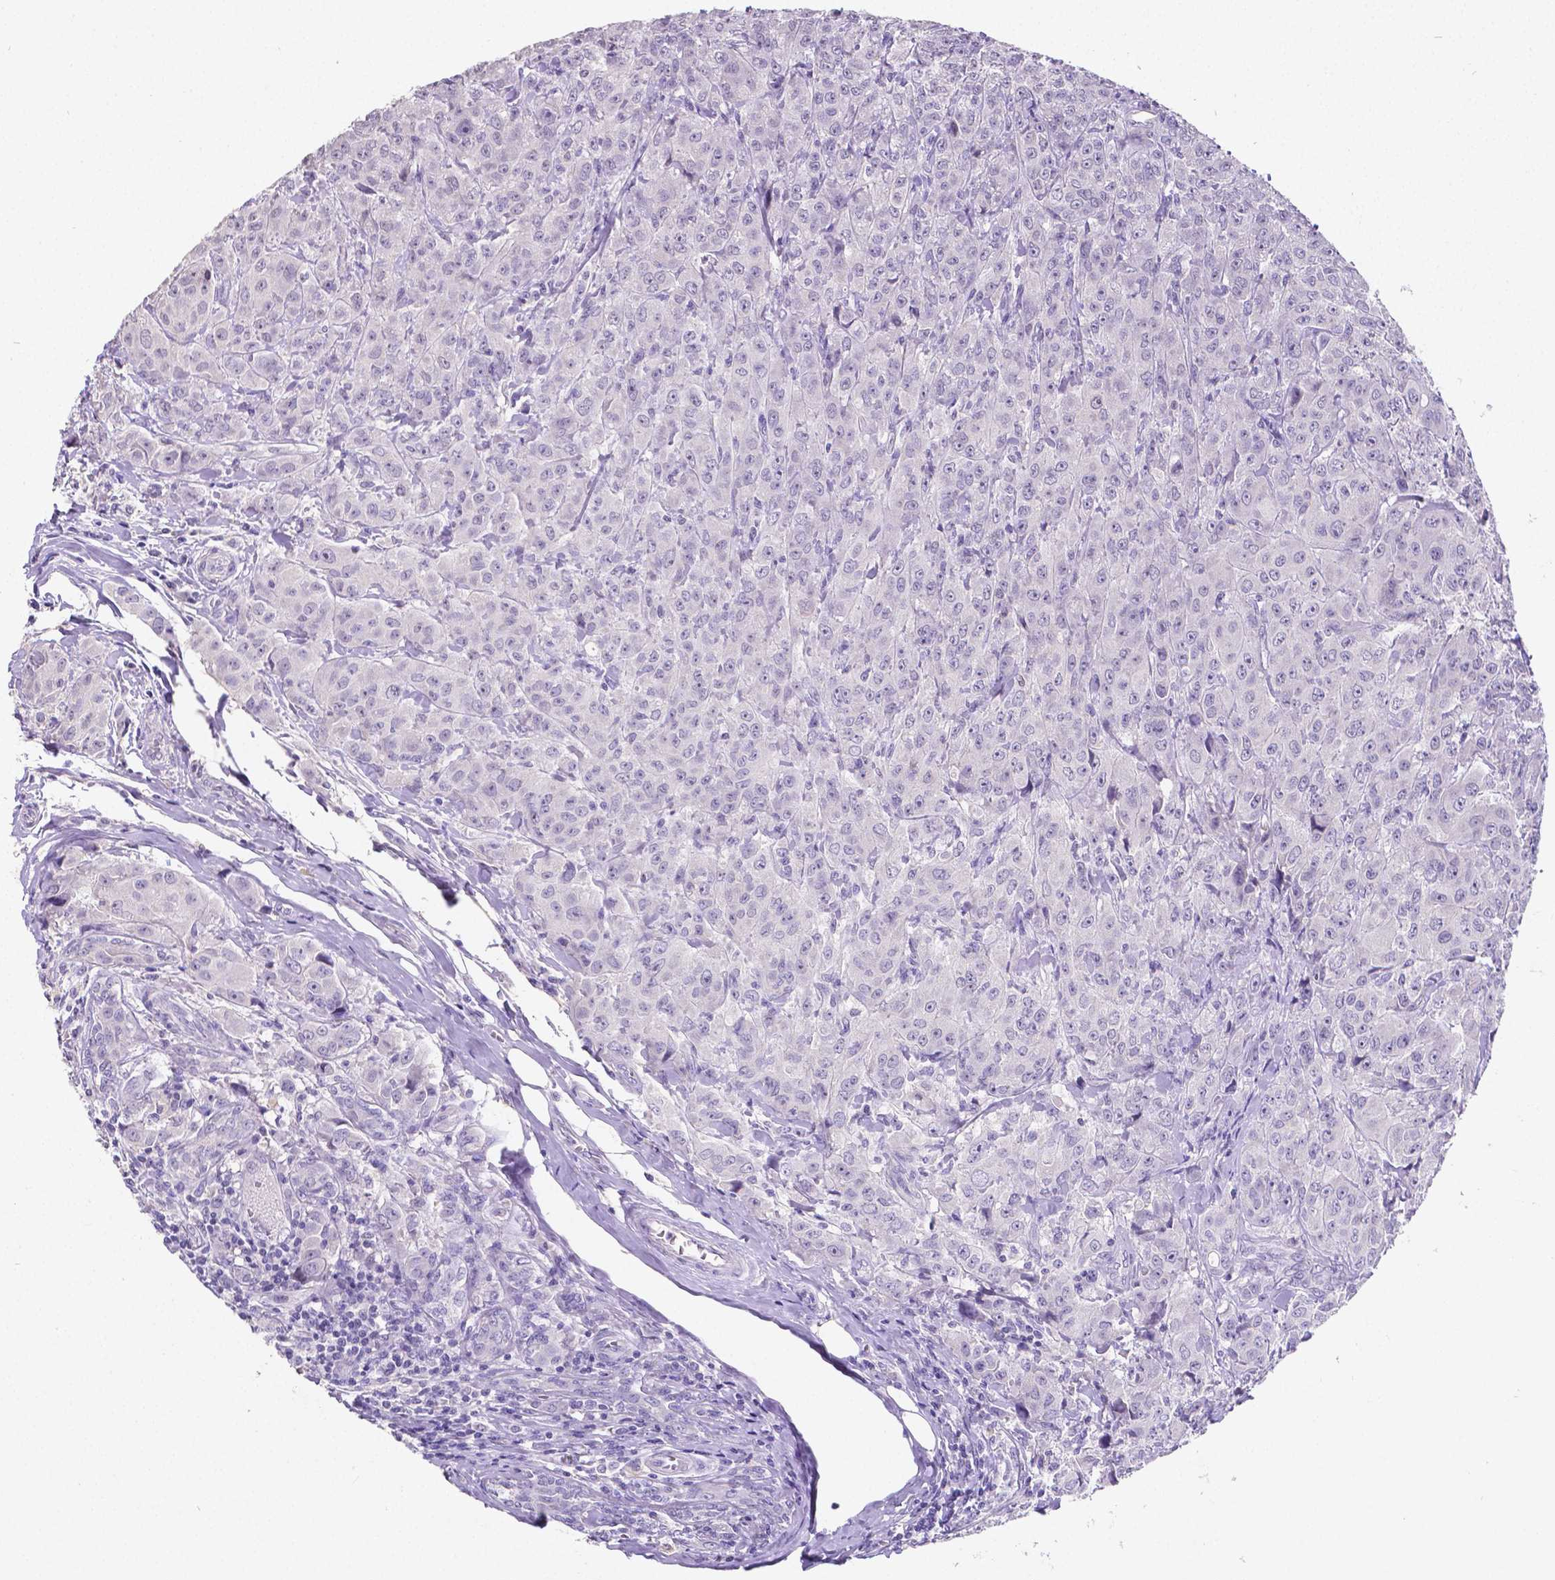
{"staining": {"intensity": "negative", "quantity": "none", "location": "none"}, "tissue": "breast cancer", "cell_type": "Tumor cells", "image_type": "cancer", "snomed": [{"axis": "morphology", "description": "Duct carcinoma"}, {"axis": "topography", "description": "Breast"}], "caption": "DAB immunohistochemical staining of human intraductal carcinoma (breast) displays no significant staining in tumor cells.", "gene": "SATB2", "patient": {"sex": "female", "age": 43}}